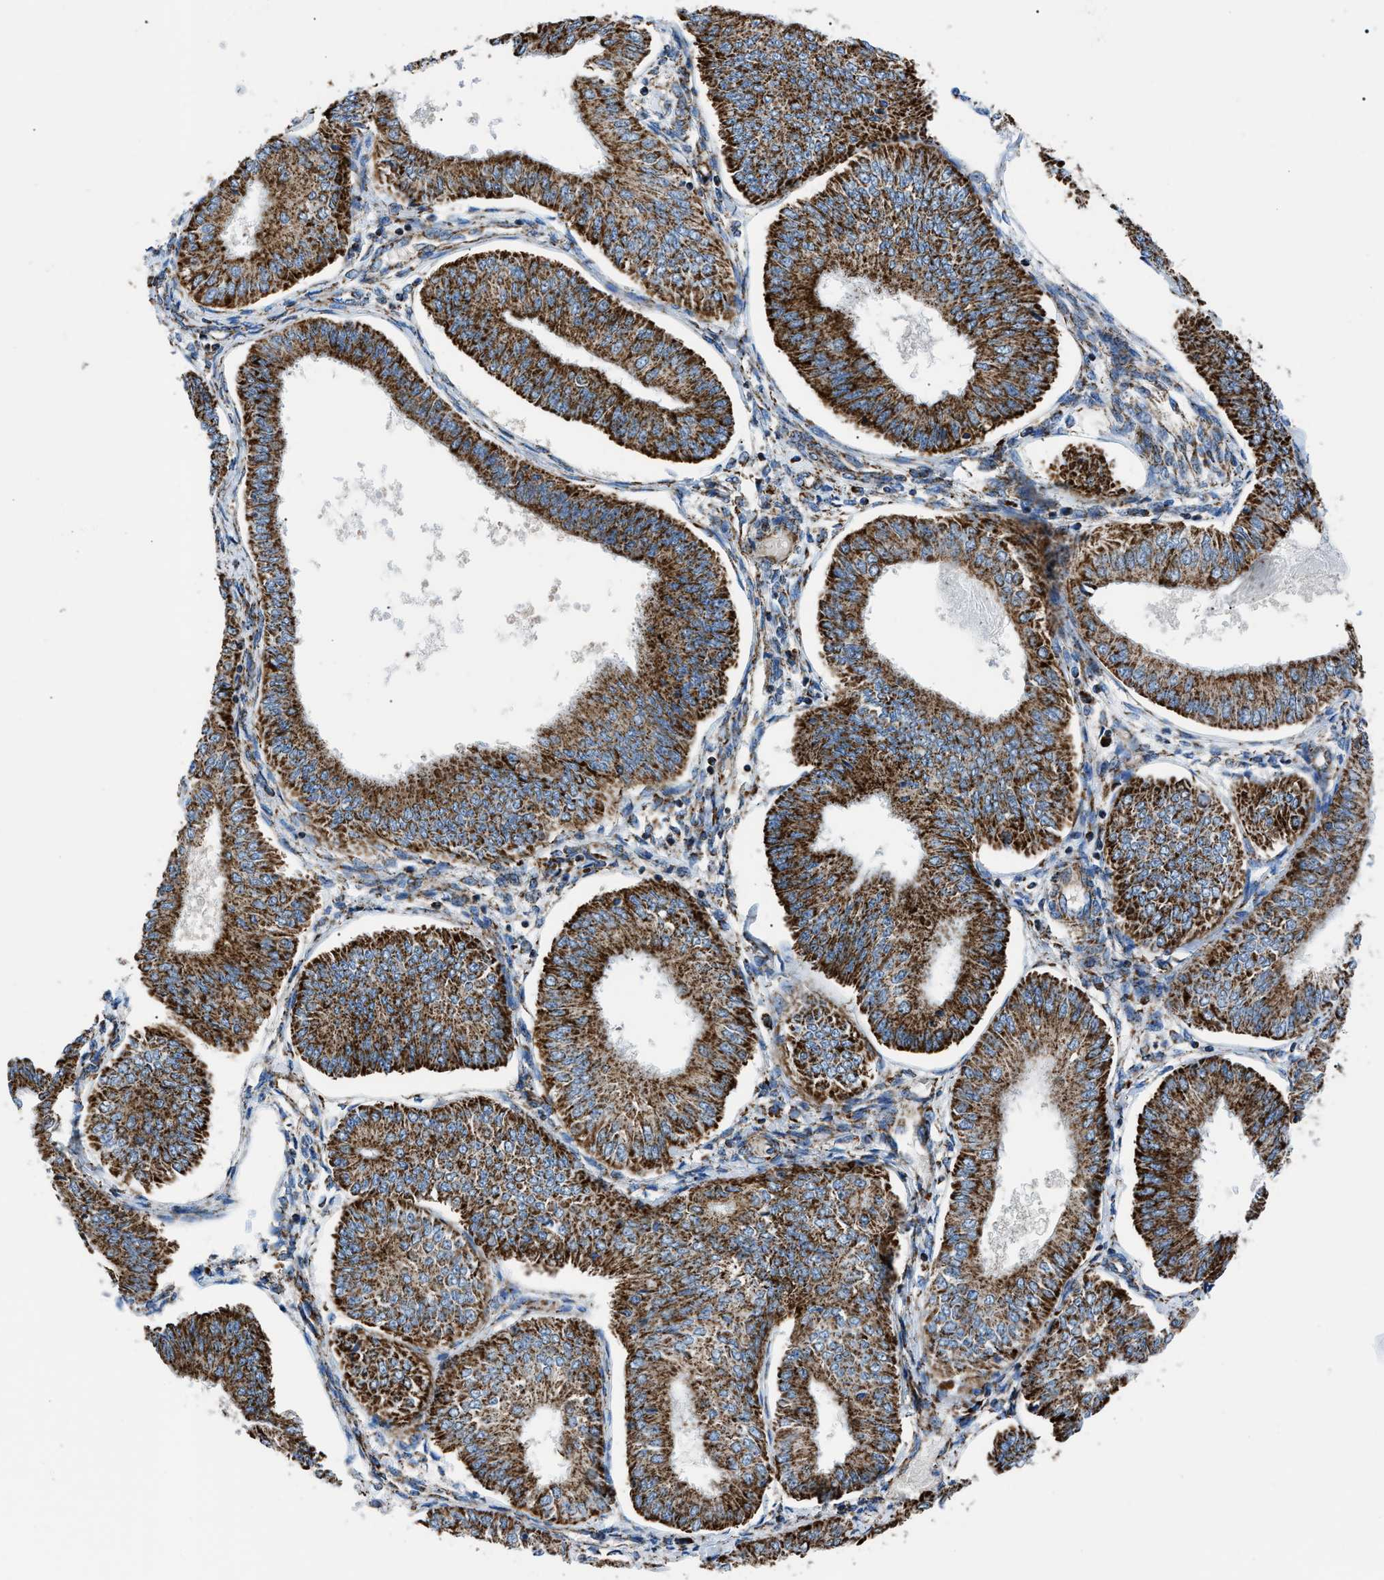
{"staining": {"intensity": "strong", "quantity": ">75%", "location": "cytoplasmic/membranous"}, "tissue": "endometrial cancer", "cell_type": "Tumor cells", "image_type": "cancer", "snomed": [{"axis": "morphology", "description": "Adenocarcinoma, NOS"}, {"axis": "topography", "description": "Endometrium"}], "caption": "Endometrial adenocarcinoma stained with DAB immunohistochemistry exhibits high levels of strong cytoplasmic/membranous positivity in approximately >75% of tumor cells. Nuclei are stained in blue.", "gene": "PHB2", "patient": {"sex": "female", "age": 58}}